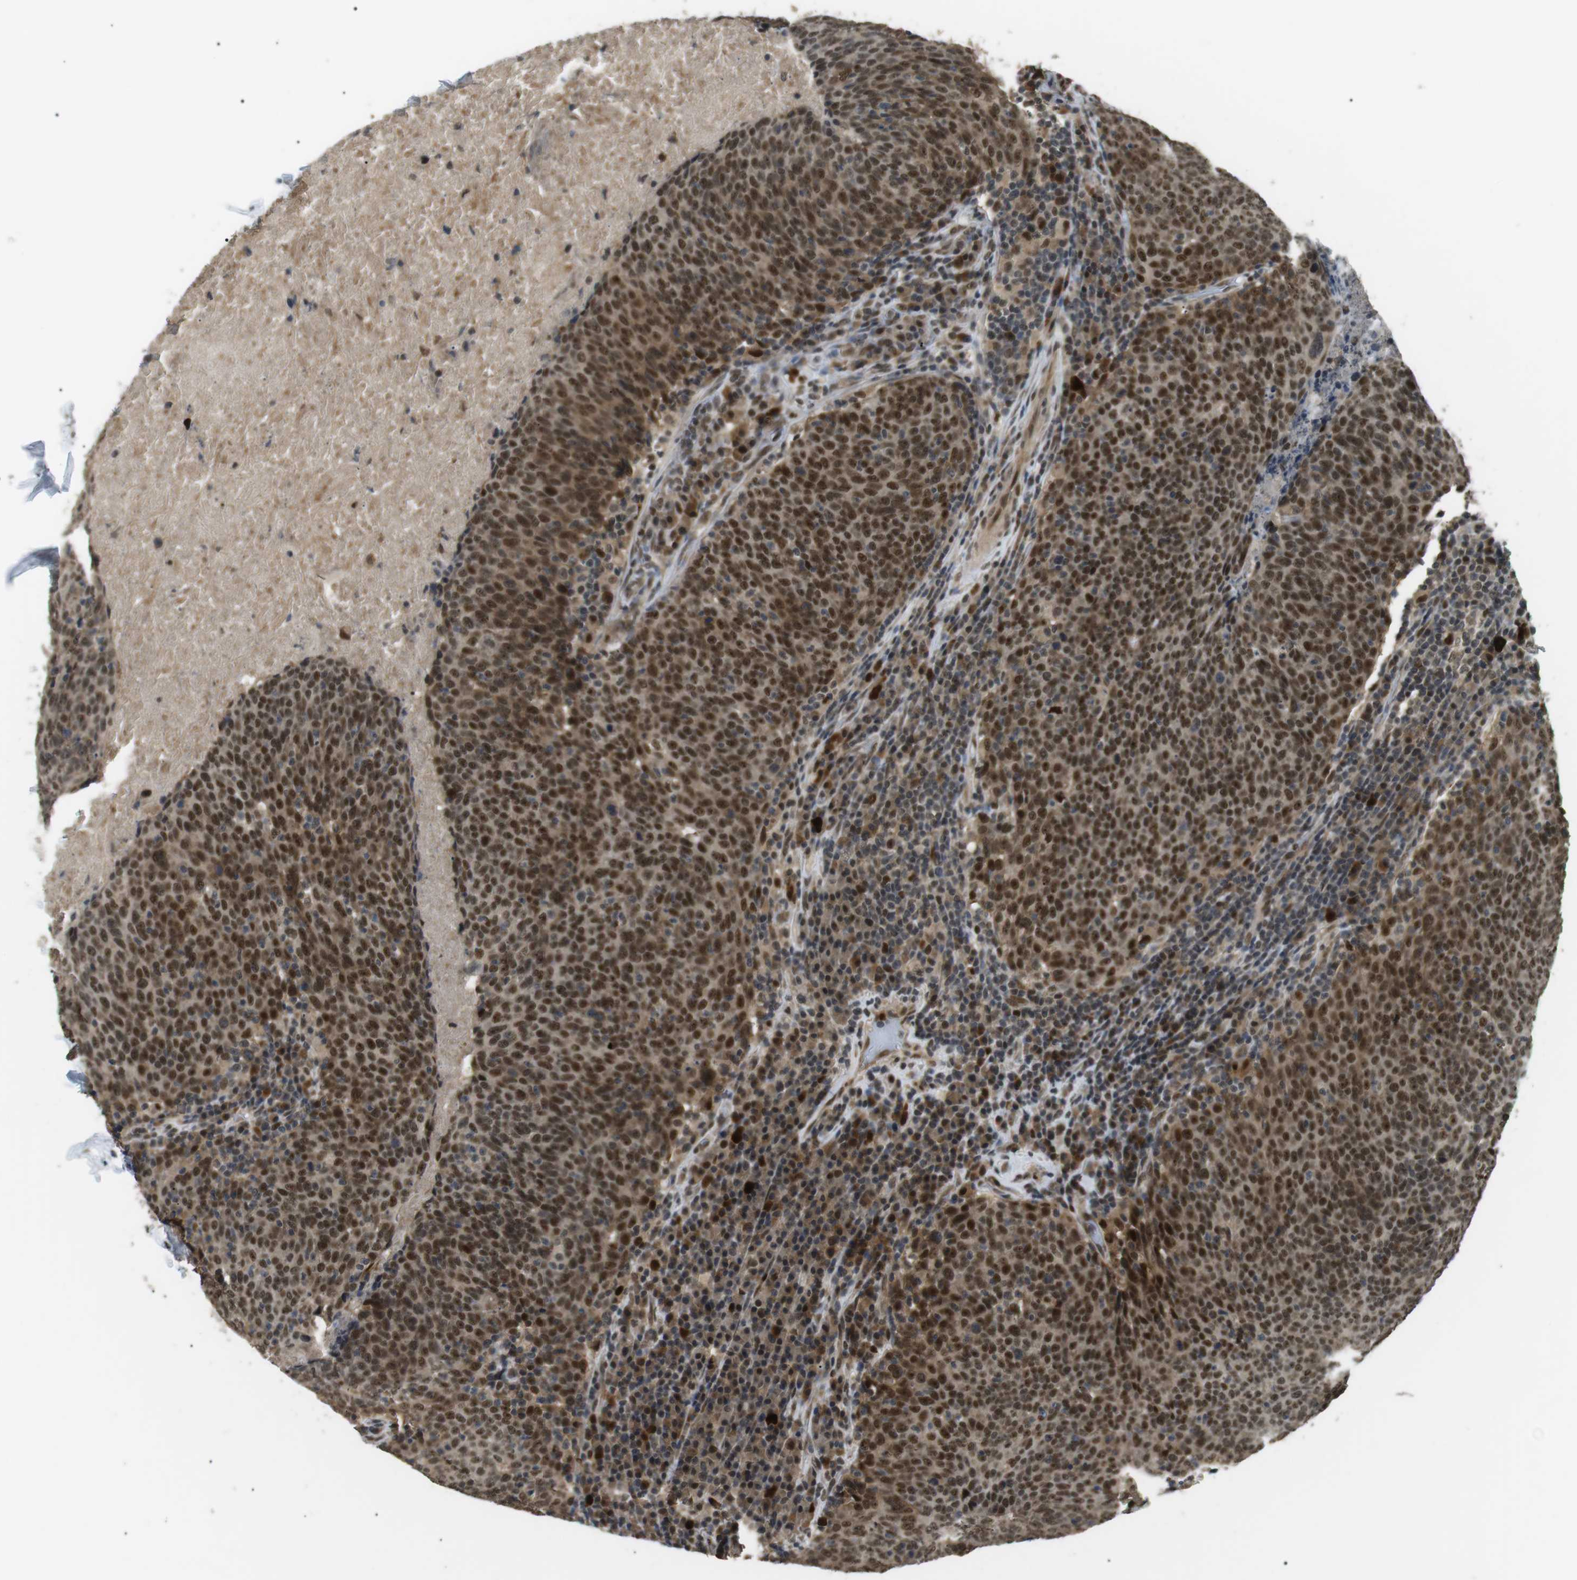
{"staining": {"intensity": "strong", "quantity": ">75%", "location": "nuclear"}, "tissue": "head and neck cancer", "cell_type": "Tumor cells", "image_type": "cancer", "snomed": [{"axis": "morphology", "description": "Squamous cell carcinoma, NOS"}, {"axis": "morphology", "description": "Squamous cell carcinoma, metastatic, NOS"}, {"axis": "topography", "description": "Lymph node"}, {"axis": "topography", "description": "Head-Neck"}], "caption": "A photomicrograph of human head and neck squamous cell carcinoma stained for a protein demonstrates strong nuclear brown staining in tumor cells.", "gene": "ORAI3", "patient": {"sex": "male", "age": 62}}